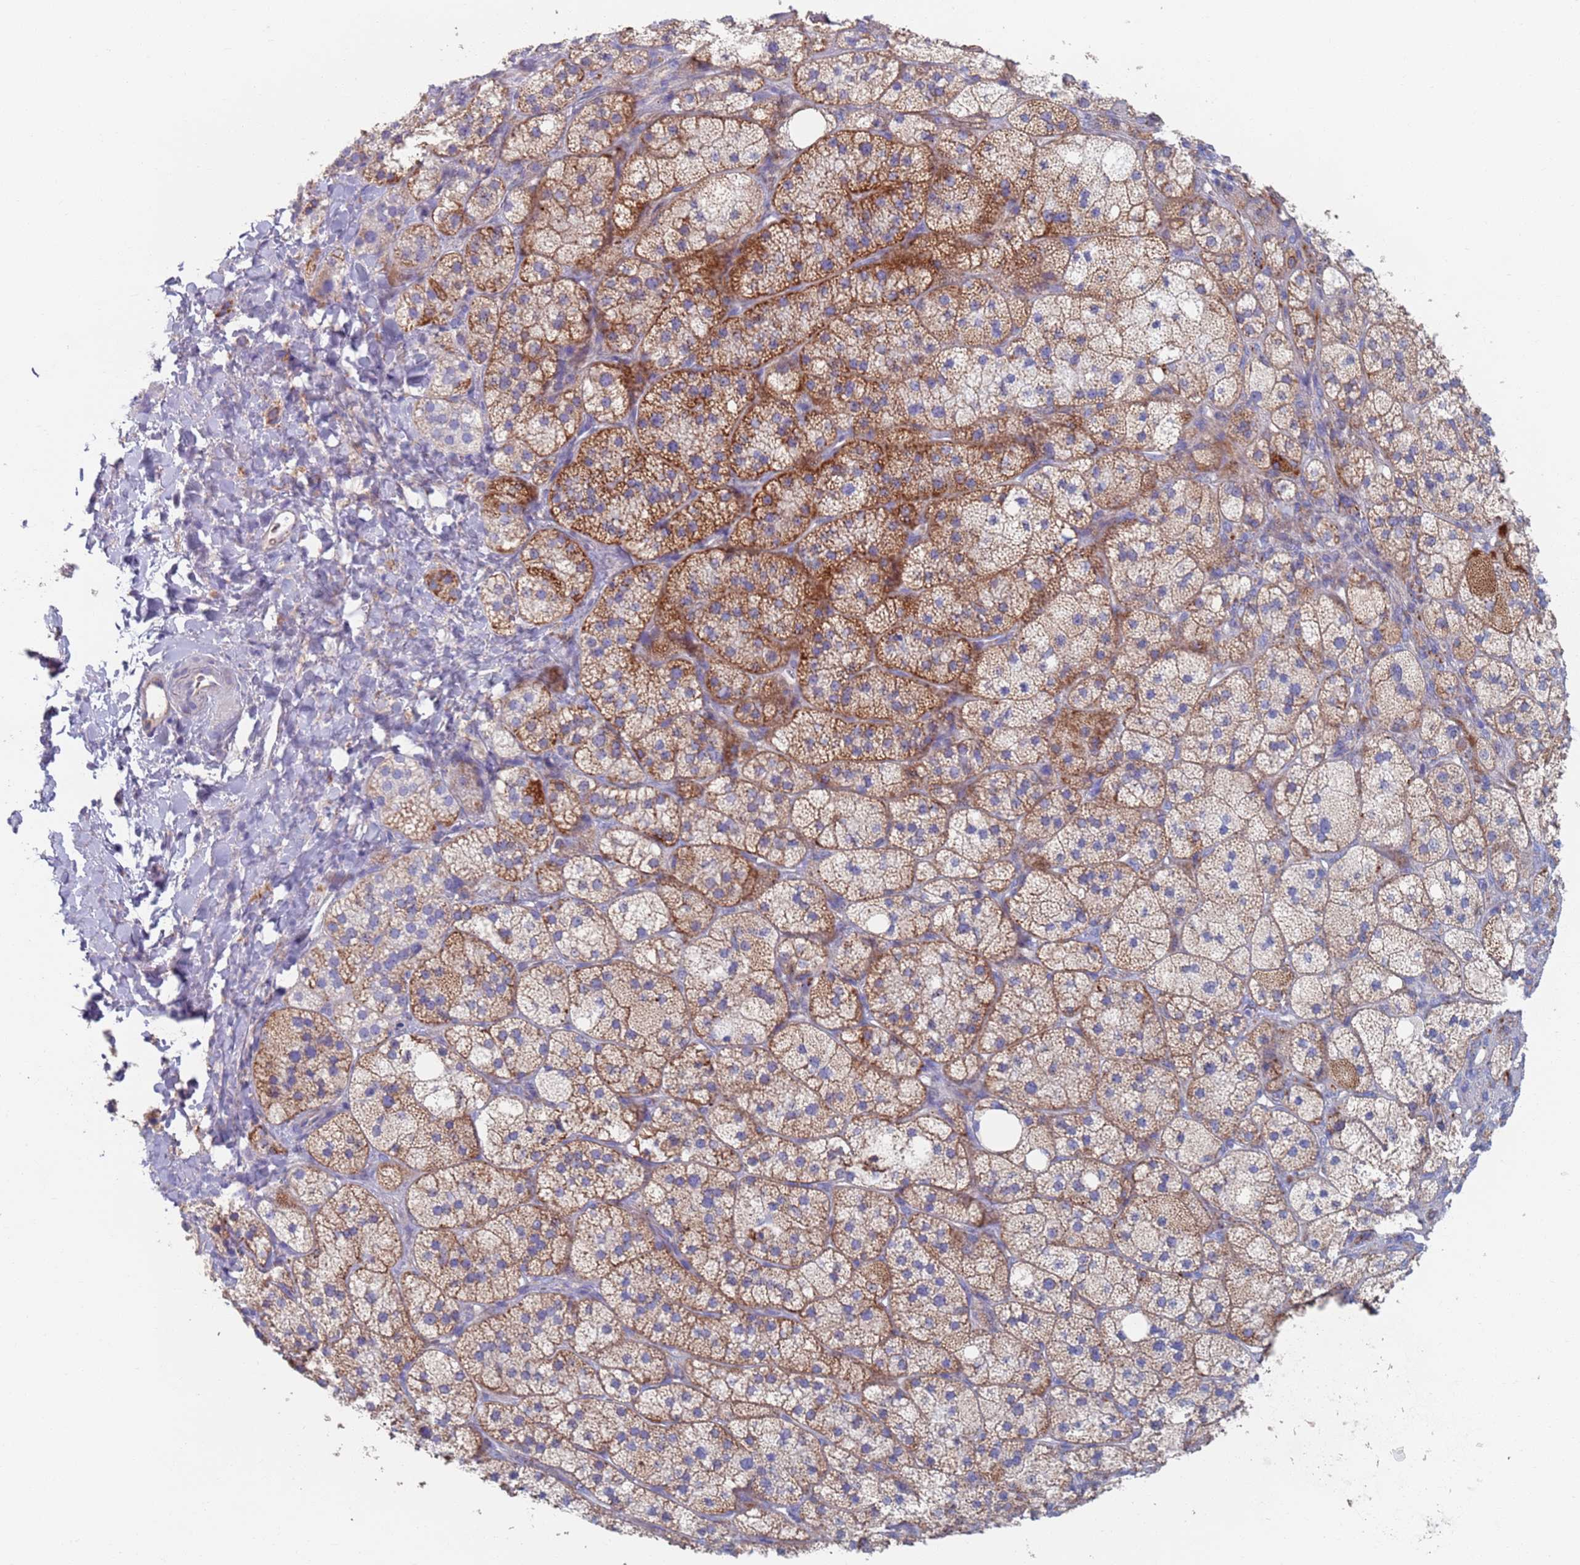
{"staining": {"intensity": "moderate", "quantity": ">75%", "location": "cytoplasmic/membranous"}, "tissue": "adrenal gland", "cell_type": "Glandular cells", "image_type": "normal", "snomed": [{"axis": "morphology", "description": "Normal tissue, NOS"}, {"axis": "topography", "description": "Adrenal gland"}], "caption": "Approximately >75% of glandular cells in normal adrenal gland demonstrate moderate cytoplasmic/membranous protein positivity as visualized by brown immunohistochemical staining.", "gene": "MRPL22", "patient": {"sex": "male", "age": 61}}